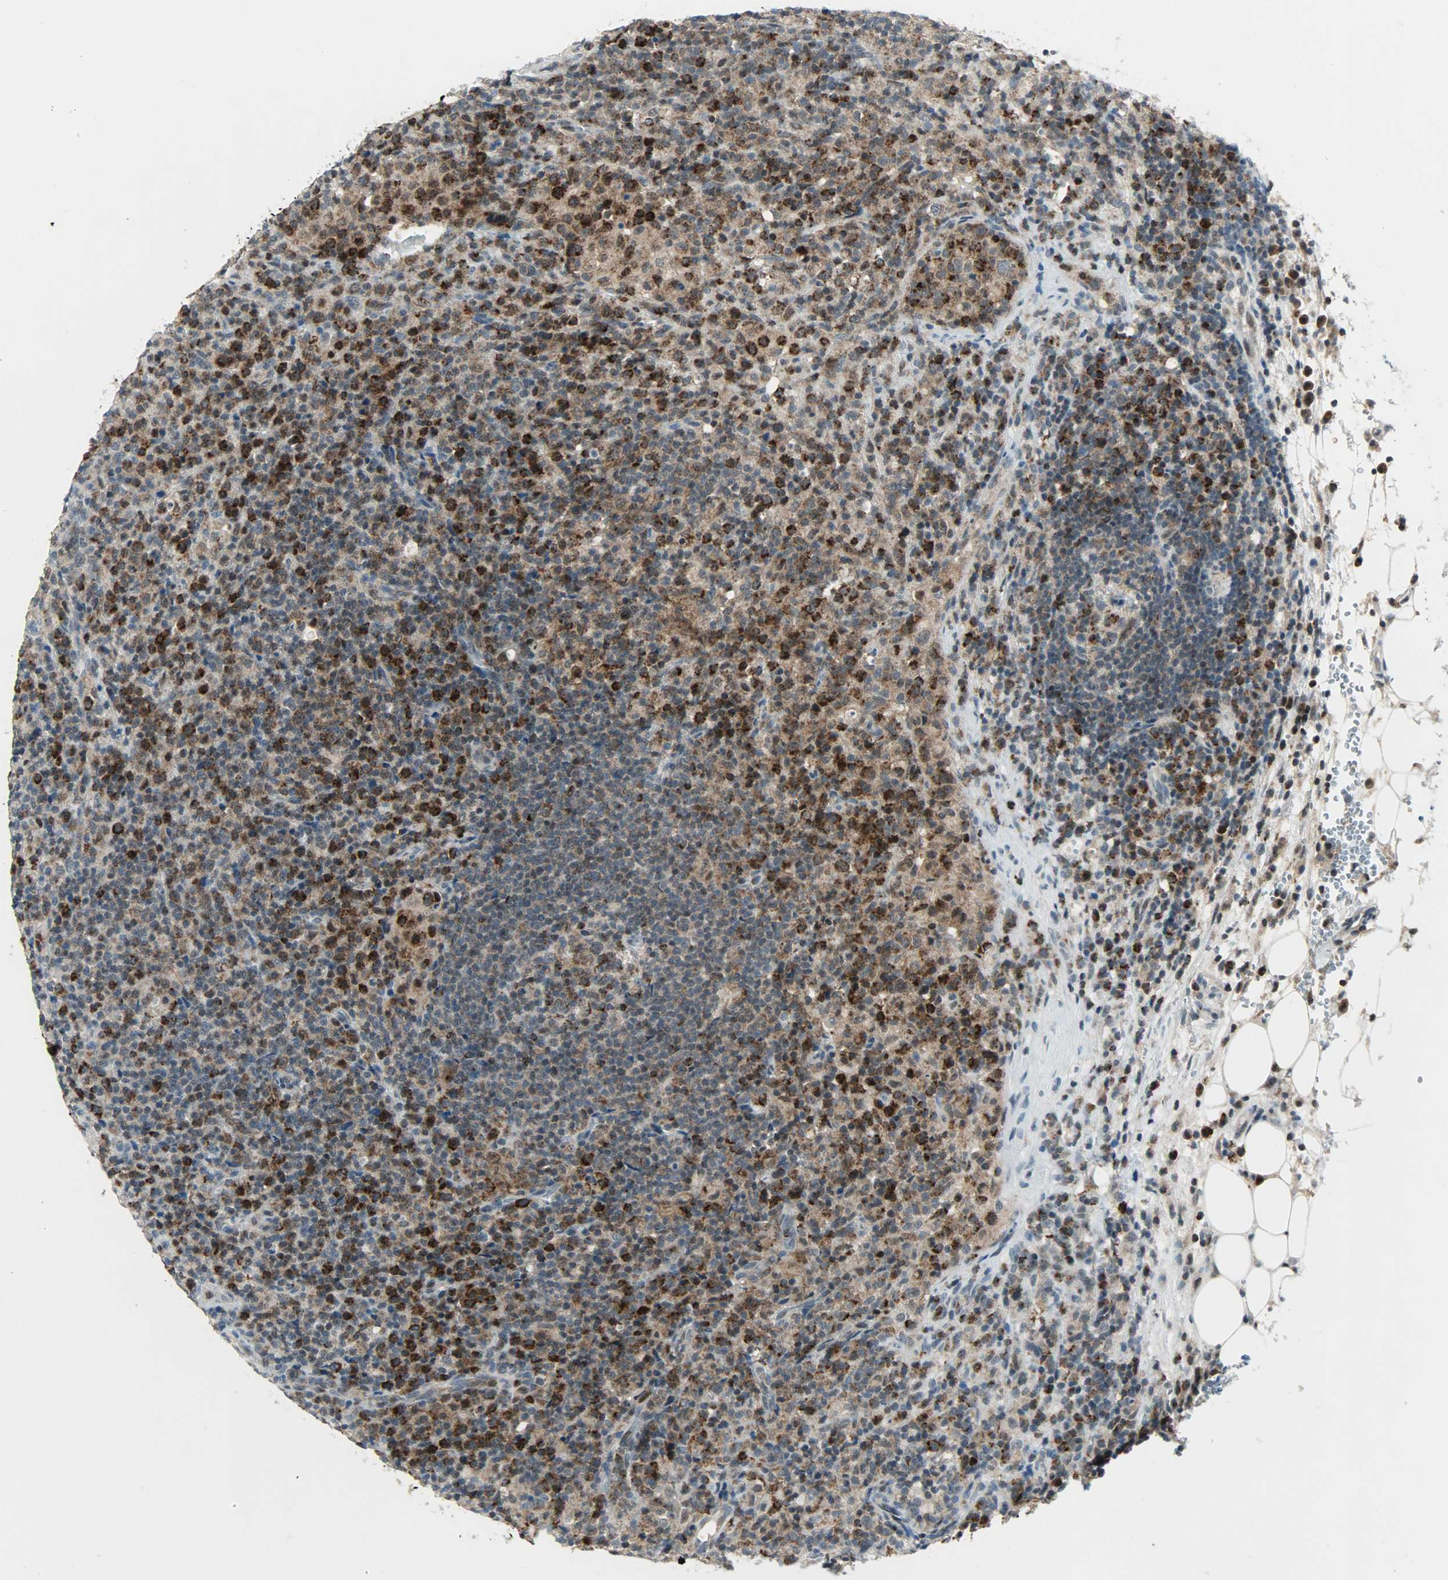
{"staining": {"intensity": "strong", "quantity": ">75%", "location": "cytoplasmic/membranous"}, "tissue": "lymphoma", "cell_type": "Tumor cells", "image_type": "cancer", "snomed": [{"axis": "morphology", "description": "Hodgkin's disease, NOS"}, {"axis": "topography", "description": "Lymph node"}], "caption": "Approximately >75% of tumor cells in human lymphoma reveal strong cytoplasmic/membranous protein expression as visualized by brown immunohistochemical staining.", "gene": "IL15", "patient": {"sex": "male", "age": 65}}